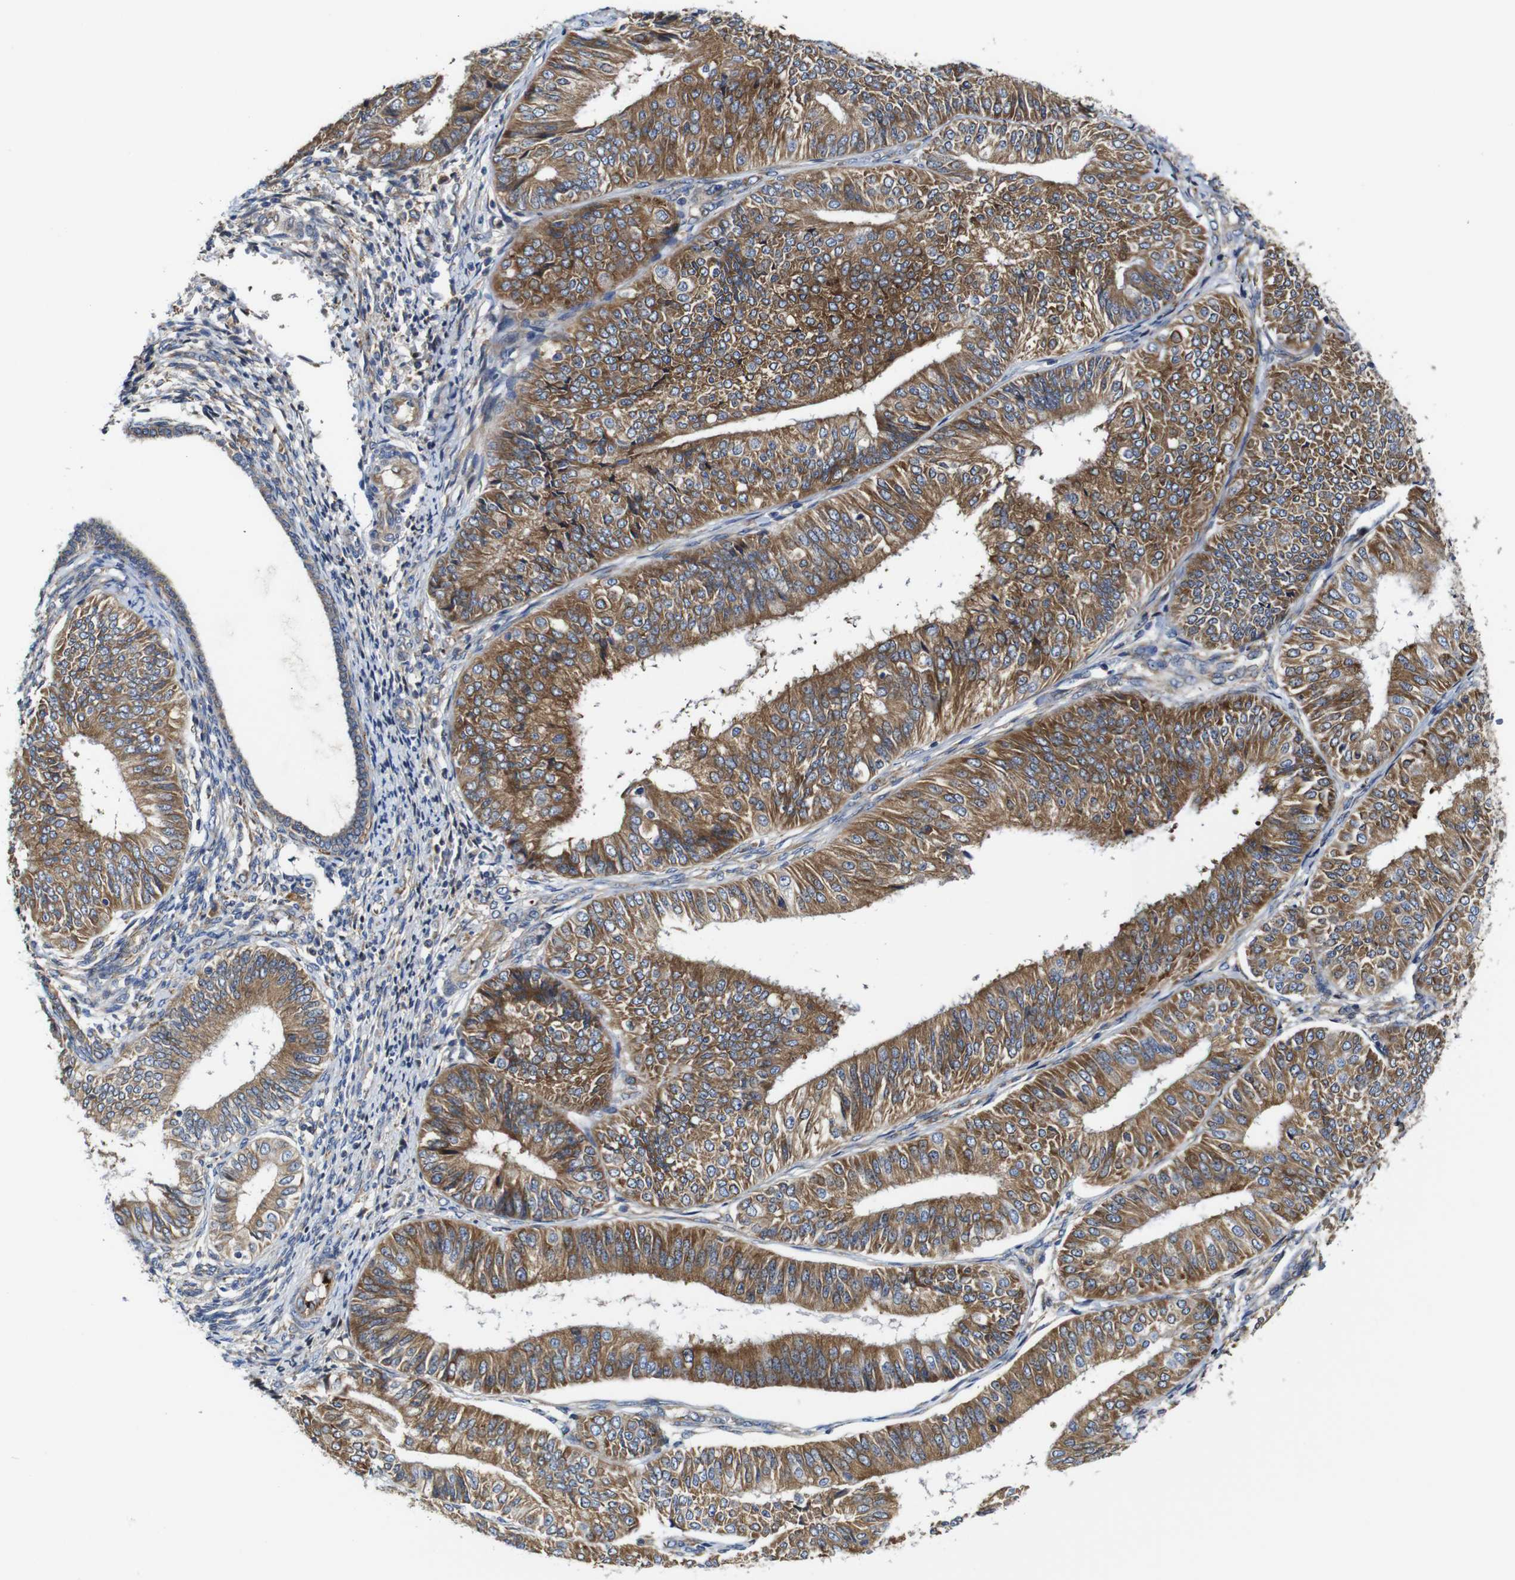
{"staining": {"intensity": "strong", "quantity": ">75%", "location": "cytoplasmic/membranous"}, "tissue": "endometrial cancer", "cell_type": "Tumor cells", "image_type": "cancer", "snomed": [{"axis": "morphology", "description": "Adenocarcinoma, NOS"}, {"axis": "topography", "description": "Endometrium"}], "caption": "An image of human endometrial adenocarcinoma stained for a protein exhibits strong cytoplasmic/membranous brown staining in tumor cells.", "gene": "CLCC1", "patient": {"sex": "female", "age": 58}}